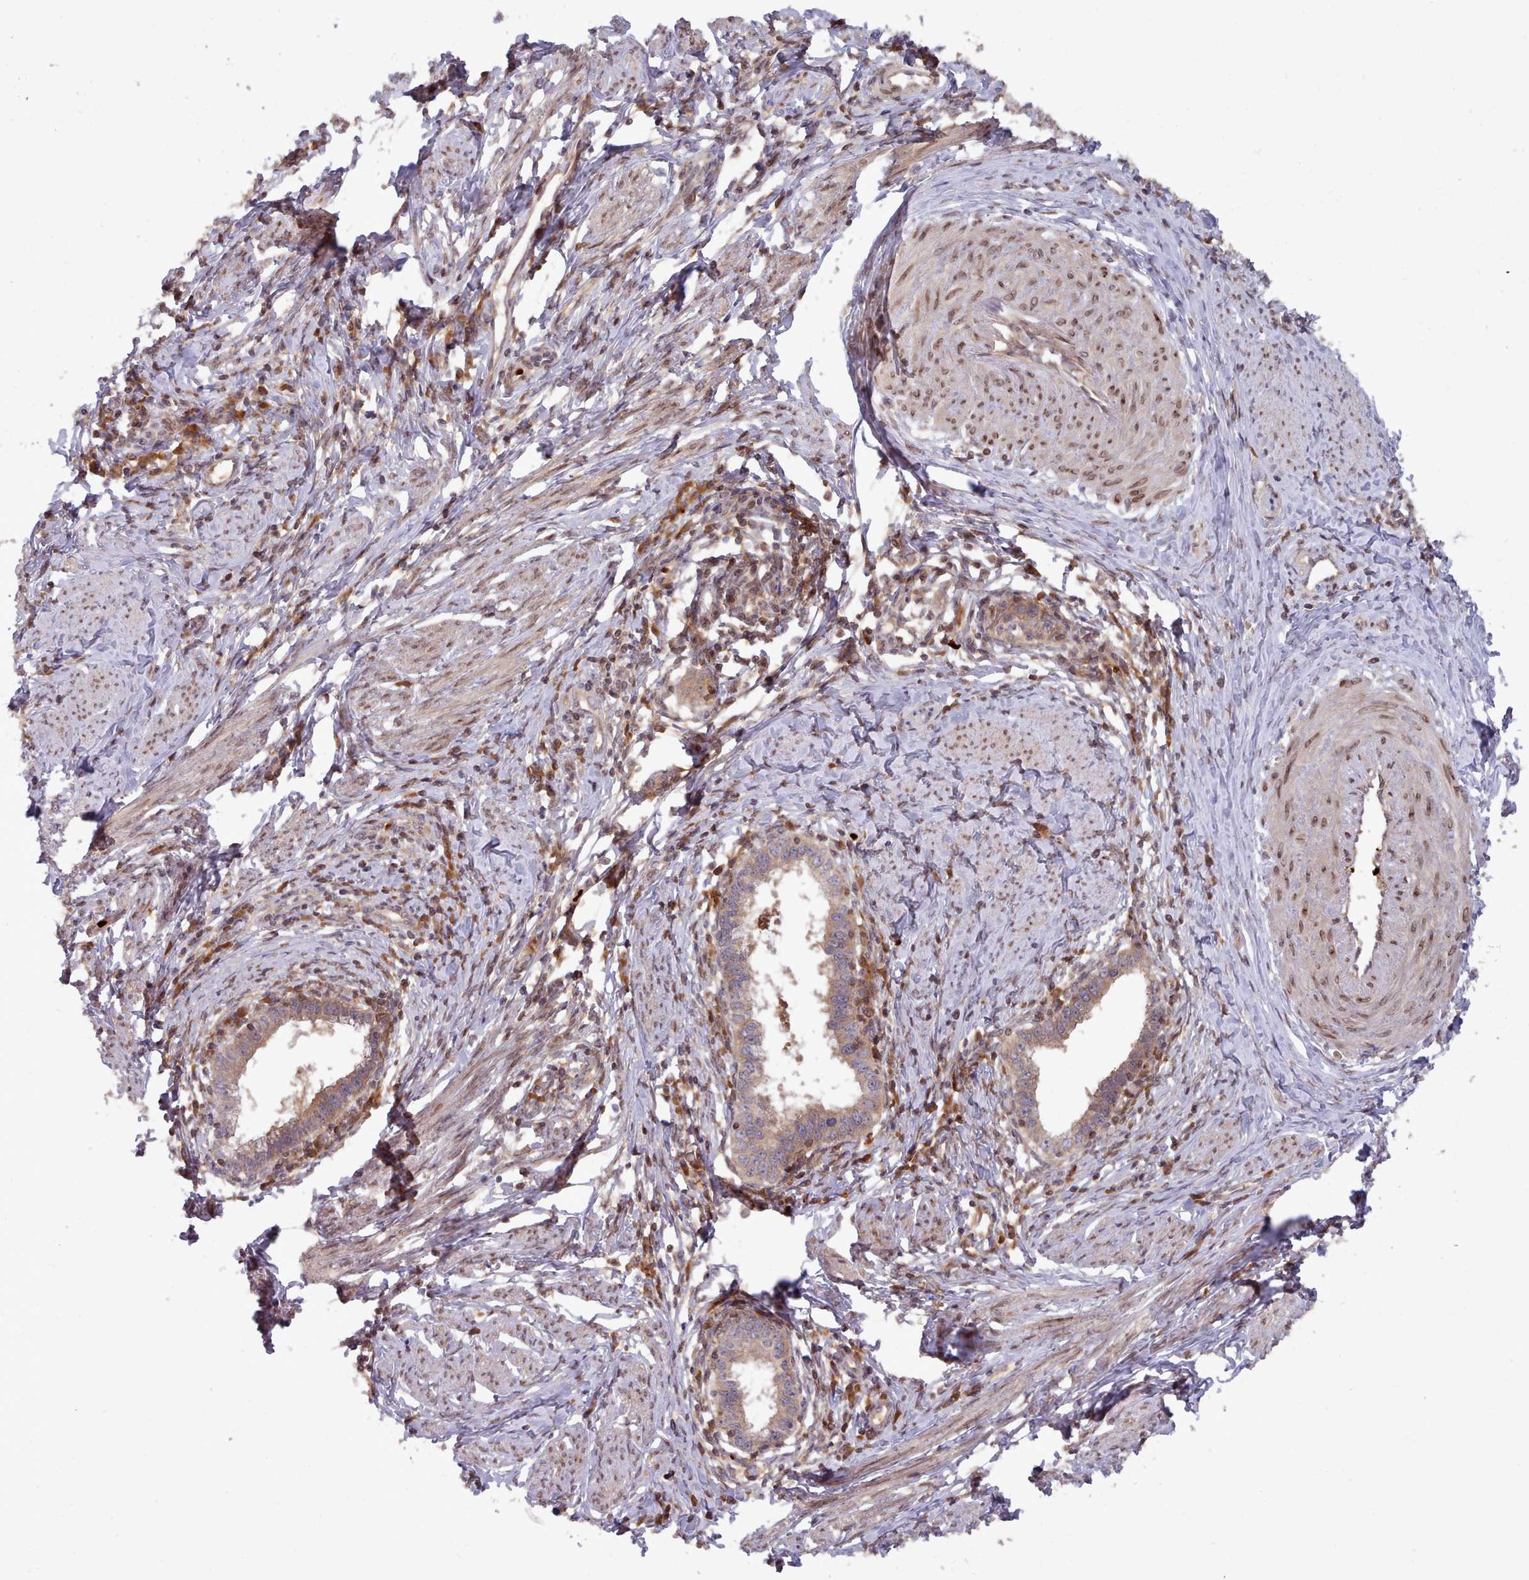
{"staining": {"intensity": "moderate", "quantity": "25%-75%", "location": "cytoplasmic/membranous"}, "tissue": "cervical cancer", "cell_type": "Tumor cells", "image_type": "cancer", "snomed": [{"axis": "morphology", "description": "Adenocarcinoma, NOS"}, {"axis": "topography", "description": "Cervix"}], "caption": "Cervical cancer was stained to show a protein in brown. There is medium levels of moderate cytoplasmic/membranous expression in approximately 25%-75% of tumor cells.", "gene": "UBE2G1", "patient": {"sex": "female", "age": 36}}